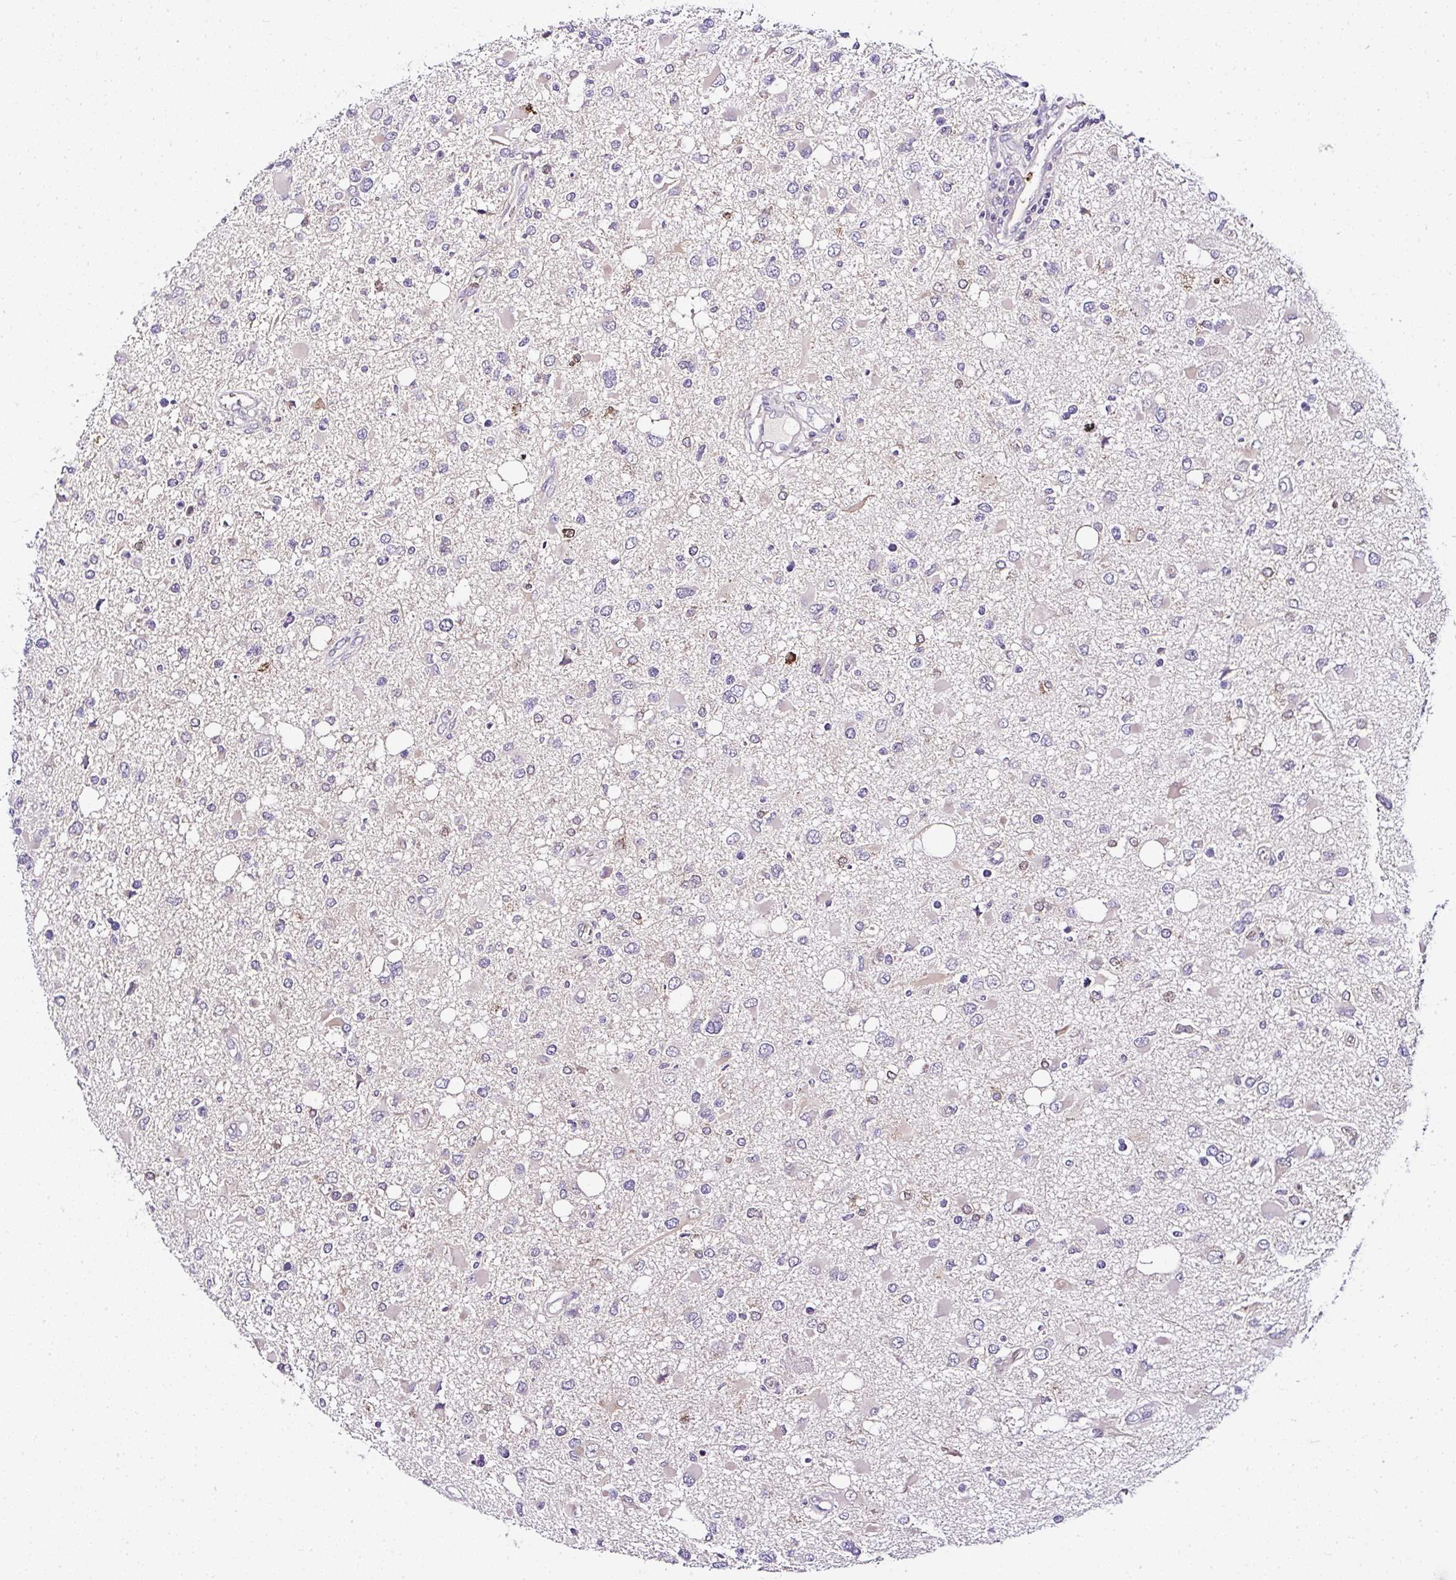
{"staining": {"intensity": "negative", "quantity": "none", "location": "none"}, "tissue": "glioma", "cell_type": "Tumor cells", "image_type": "cancer", "snomed": [{"axis": "morphology", "description": "Glioma, malignant, High grade"}, {"axis": "topography", "description": "Brain"}], "caption": "Tumor cells show no significant protein positivity in malignant glioma (high-grade). (Stains: DAB IHC with hematoxylin counter stain, Microscopy: brightfield microscopy at high magnification).", "gene": "DEPDC5", "patient": {"sex": "male", "age": 53}}